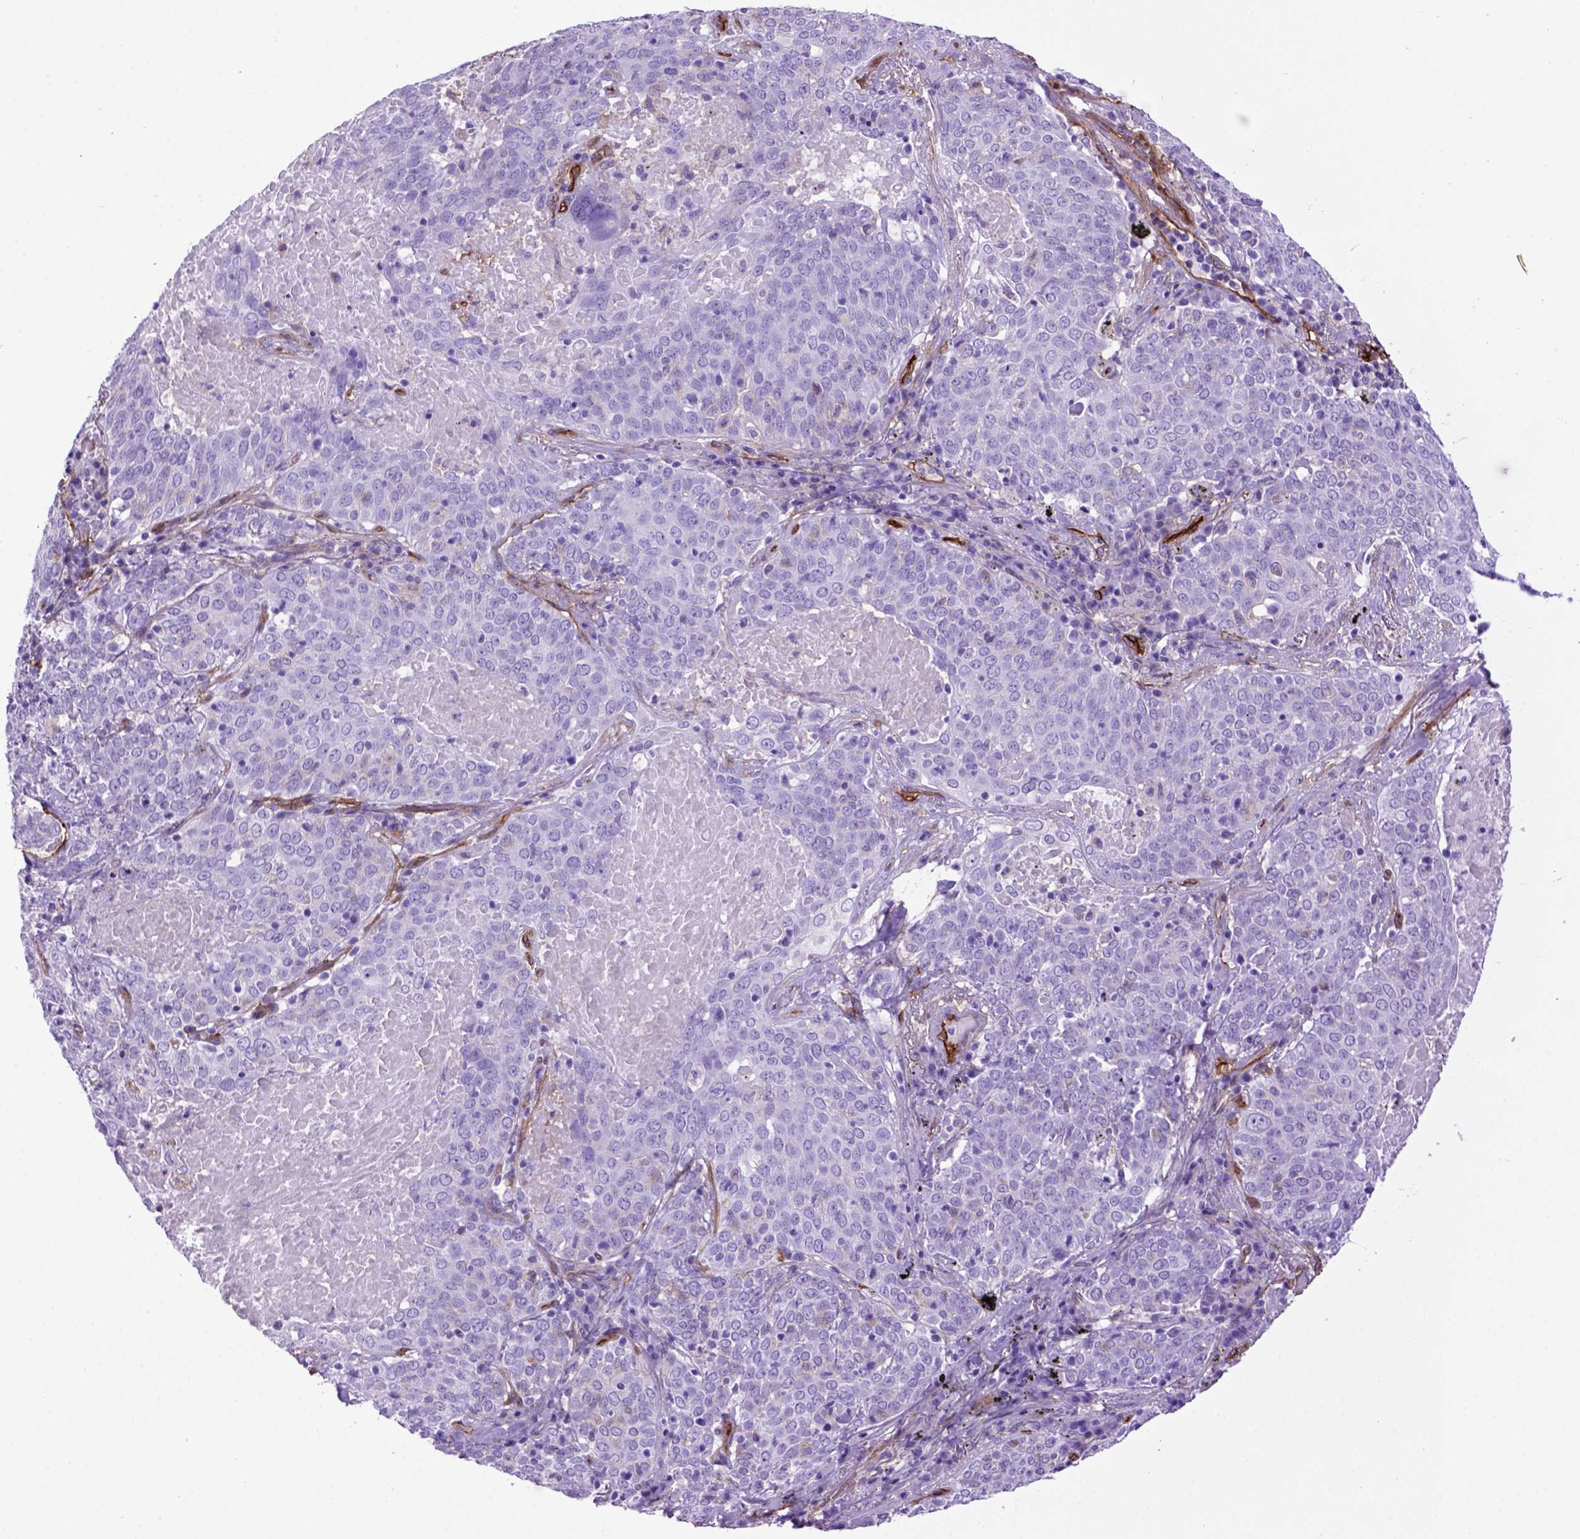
{"staining": {"intensity": "negative", "quantity": "none", "location": "none"}, "tissue": "lung cancer", "cell_type": "Tumor cells", "image_type": "cancer", "snomed": [{"axis": "morphology", "description": "Squamous cell carcinoma, NOS"}, {"axis": "topography", "description": "Lung"}], "caption": "An immunohistochemistry image of squamous cell carcinoma (lung) is shown. There is no staining in tumor cells of squamous cell carcinoma (lung). The staining is performed using DAB brown chromogen with nuclei counter-stained in using hematoxylin.", "gene": "ENG", "patient": {"sex": "male", "age": 82}}